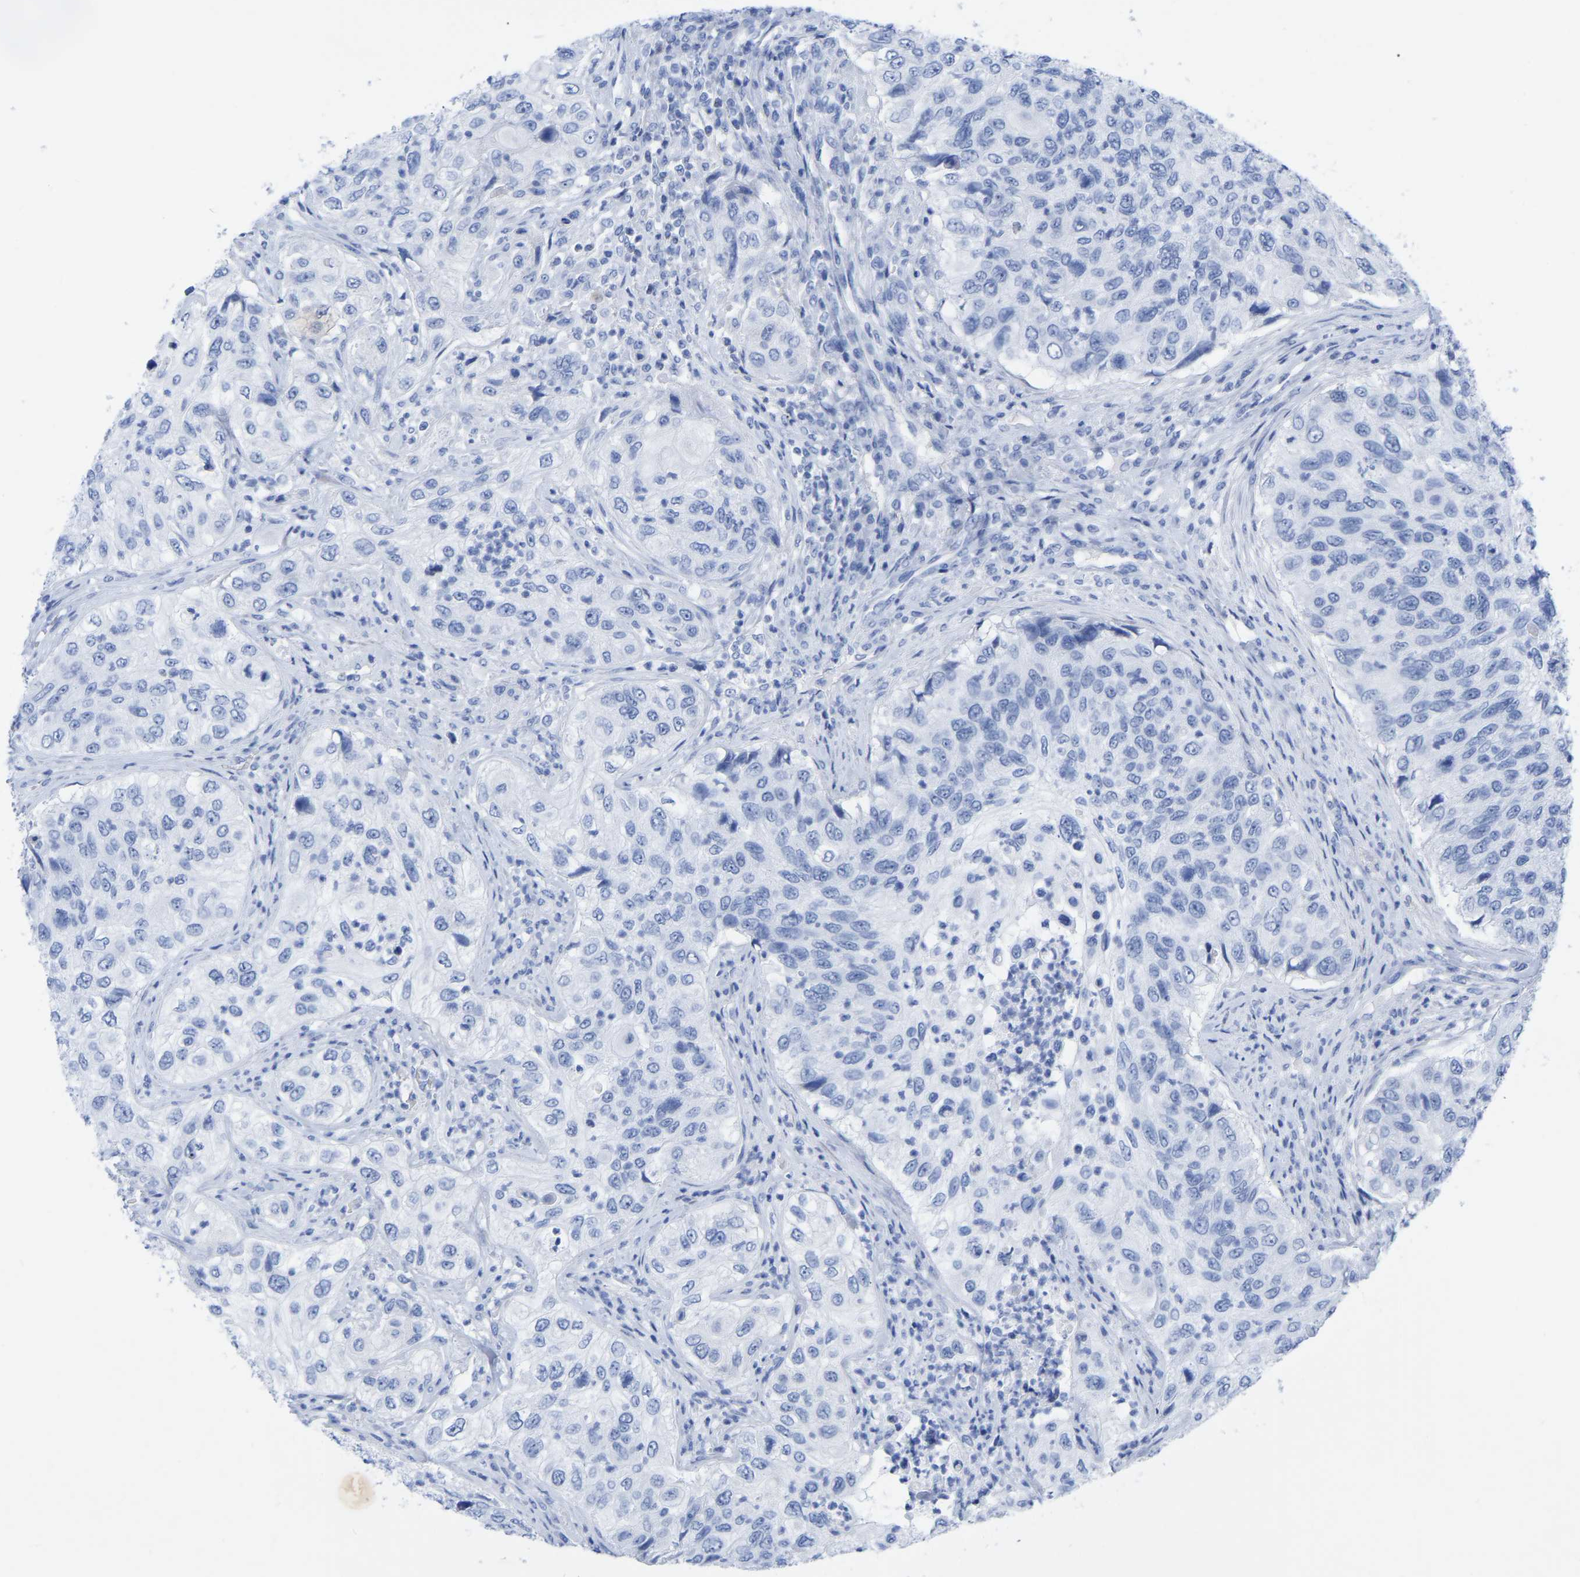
{"staining": {"intensity": "negative", "quantity": "none", "location": "none"}, "tissue": "urothelial cancer", "cell_type": "Tumor cells", "image_type": "cancer", "snomed": [{"axis": "morphology", "description": "Urothelial carcinoma, High grade"}, {"axis": "topography", "description": "Urinary bladder"}], "caption": "Tumor cells are negative for protein expression in human urothelial carcinoma (high-grade).", "gene": "HAPLN1", "patient": {"sex": "female", "age": 60}}